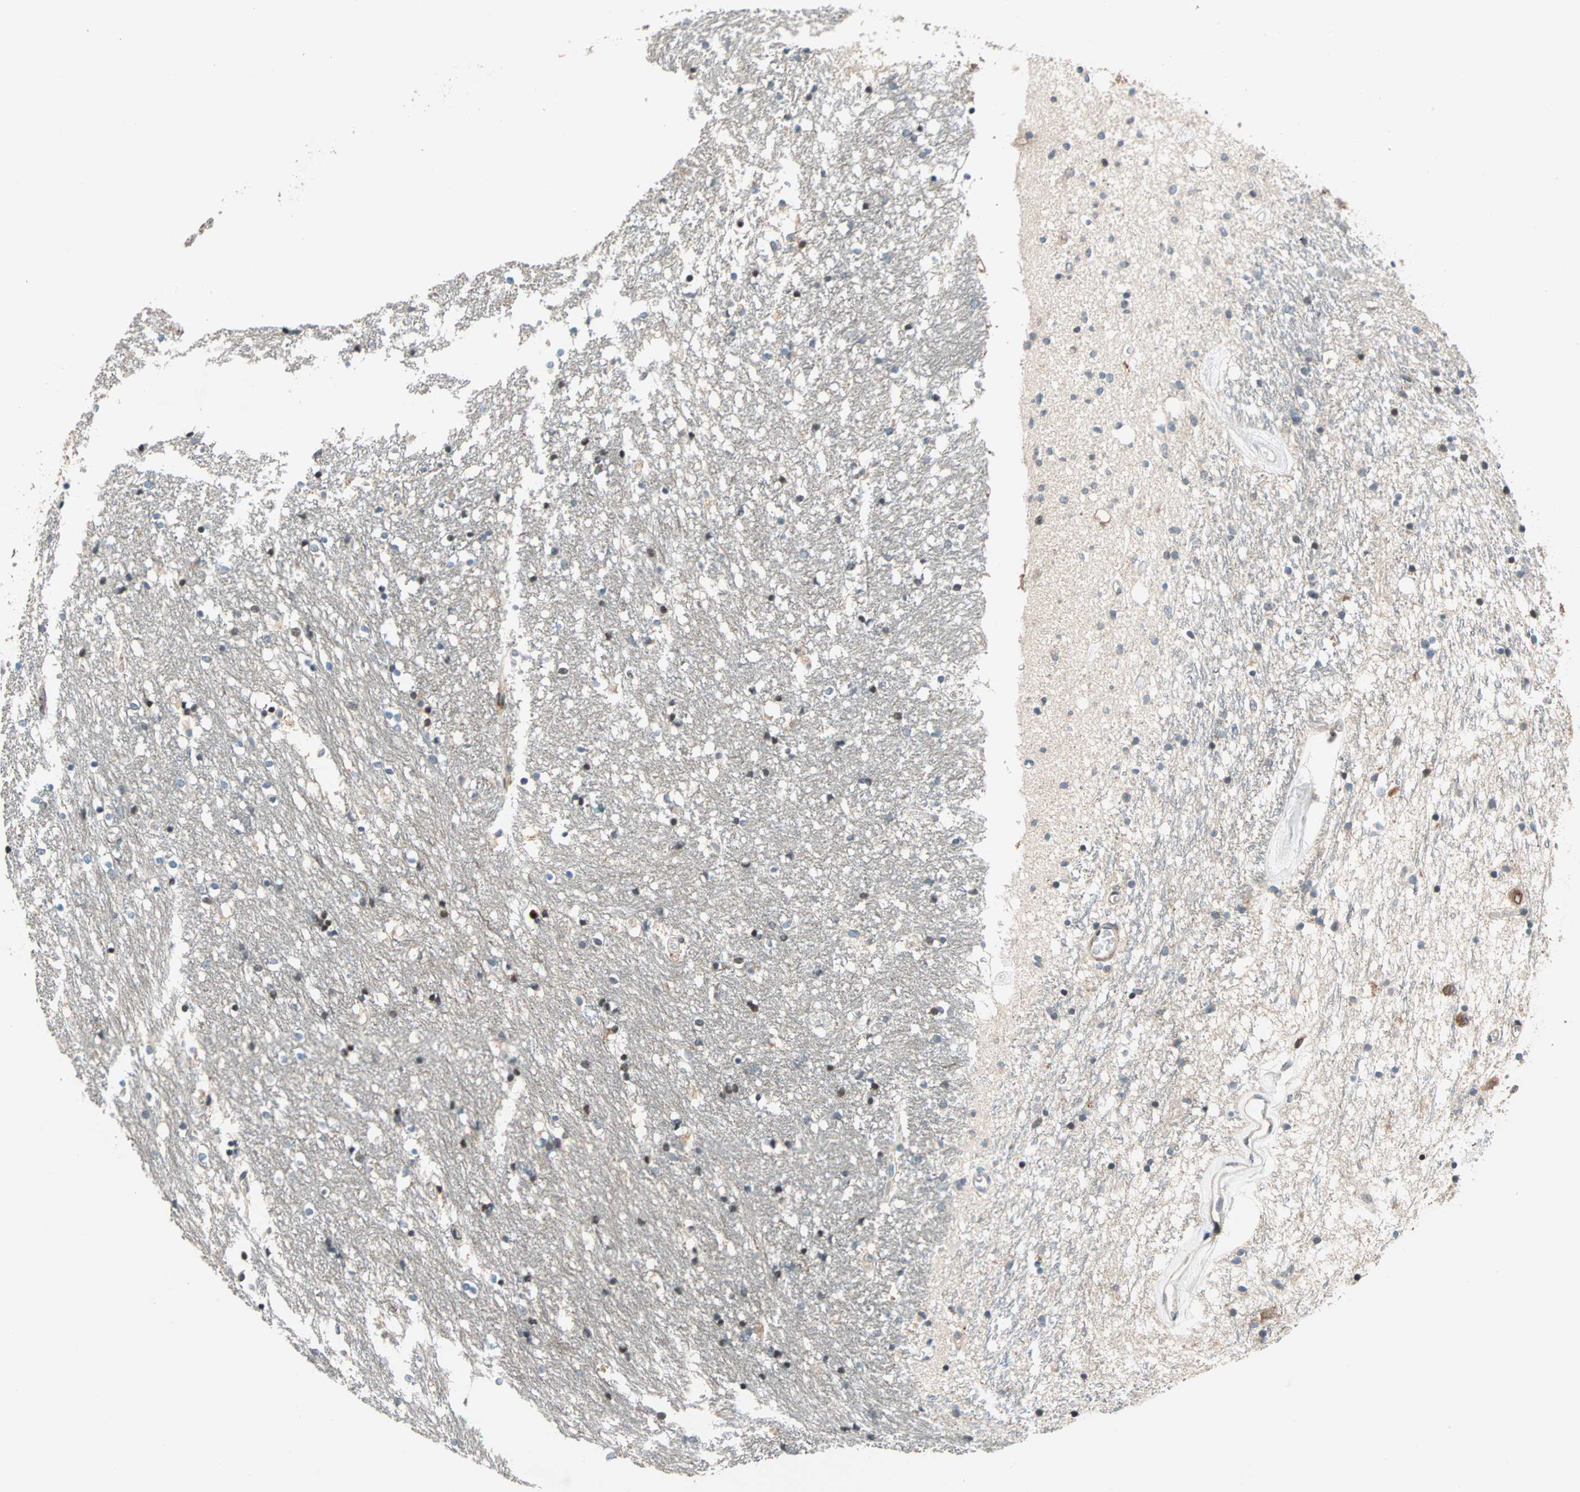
{"staining": {"intensity": "moderate", "quantity": "25%-75%", "location": "cytoplasmic/membranous,nuclear"}, "tissue": "caudate", "cell_type": "Glial cells", "image_type": "normal", "snomed": [{"axis": "morphology", "description": "Normal tissue, NOS"}, {"axis": "topography", "description": "Lateral ventricle wall"}], "caption": "Caudate stained with DAB (3,3'-diaminobenzidine) immunohistochemistry demonstrates medium levels of moderate cytoplasmic/membranous,nuclear staining in about 25%-75% of glial cells. The staining was performed using DAB to visualize the protein expression in brown, while the nuclei were stained in blue with hematoxylin (Magnification: 20x).", "gene": "HECW1", "patient": {"sex": "female", "age": 54}}